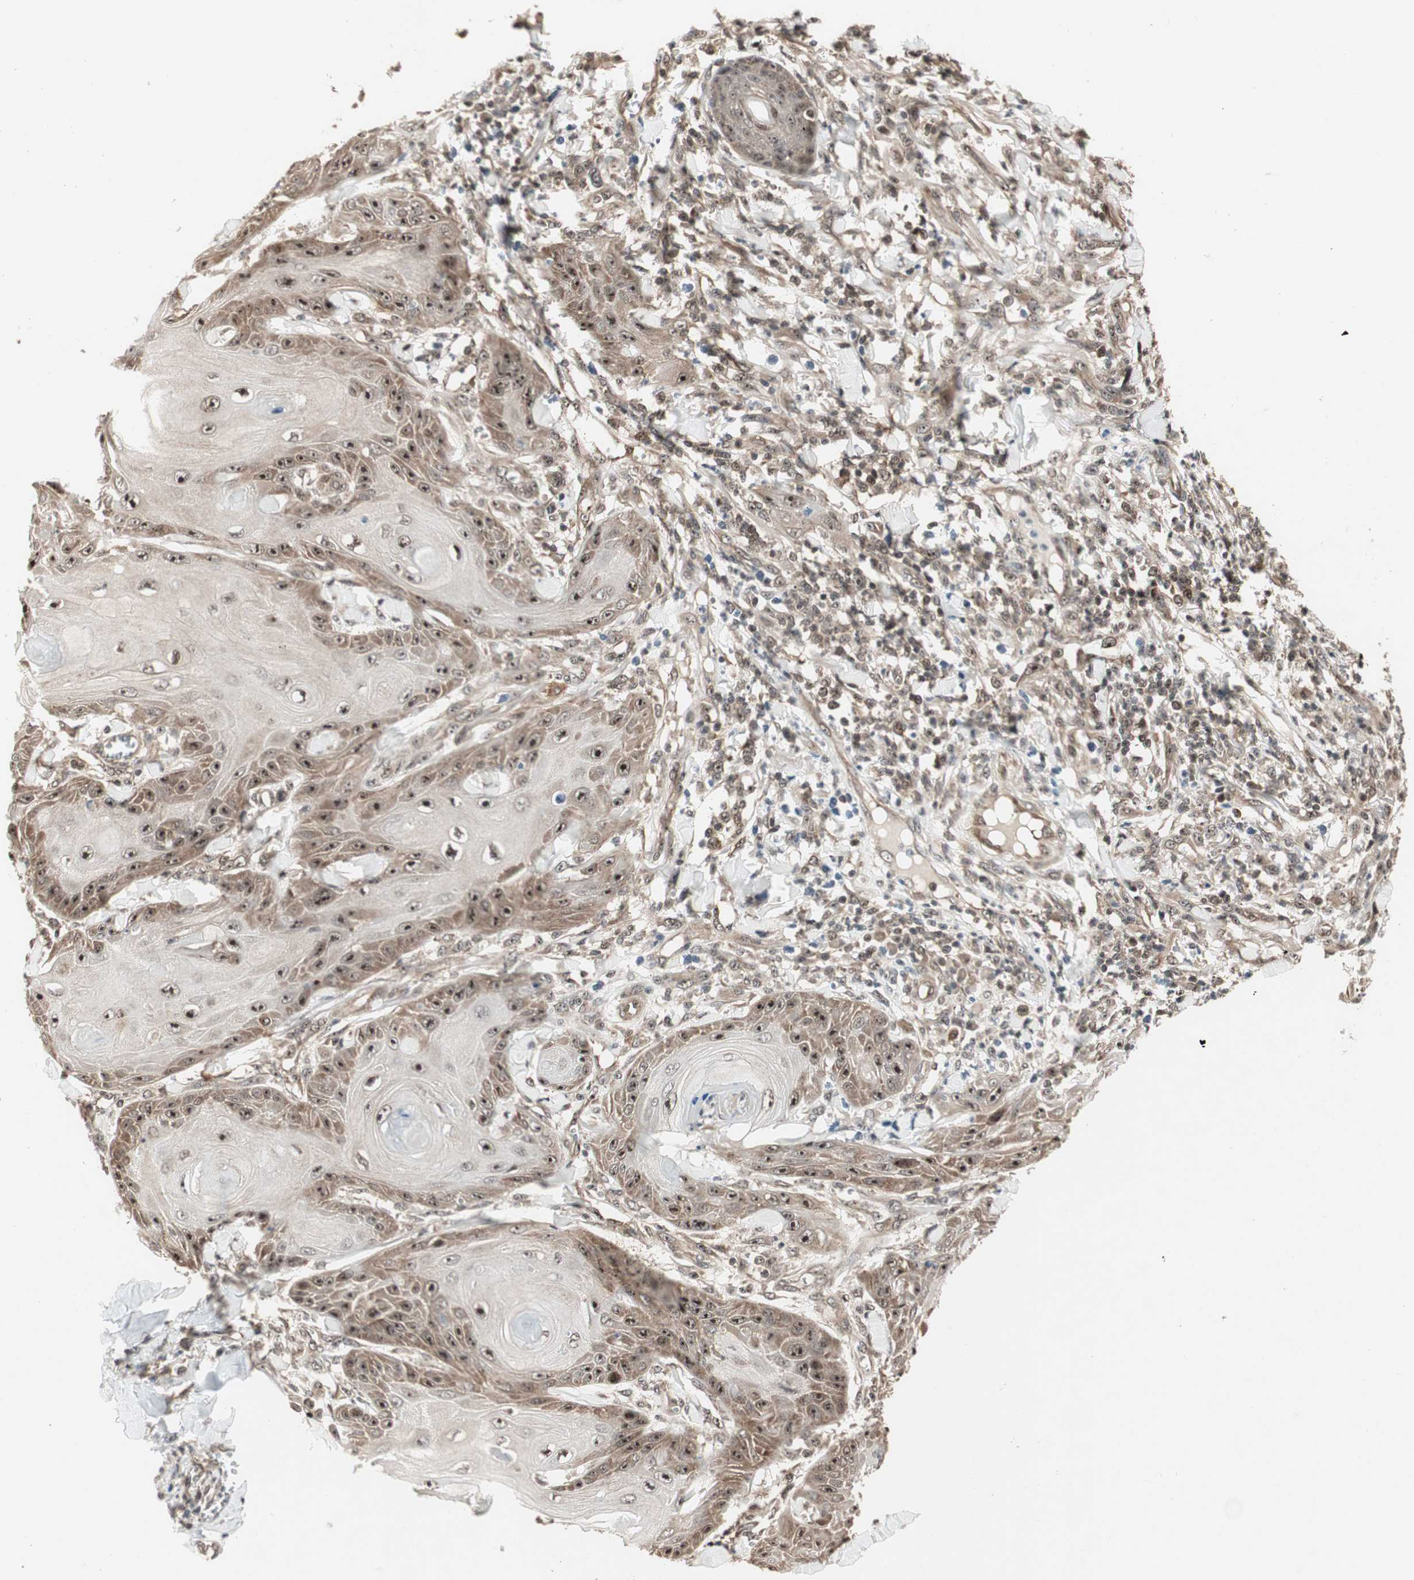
{"staining": {"intensity": "moderate", "quantity": ">75%", "location": "cytoplasmic/membranous,nuclear"}, "tissue": "skin cancer", "cell_type": "Tumor cells", "image_type": "cancer", "snomed": [{"axis": "morphology", "description": "Squamous cell carcinoma, NOS"}, {"axis": "topography", "description": "Skin"}], "caption": "Immunohistochemical staining of human squamous cell carcinoma (skin) shows moderate cytoplasmic/membranous and nuclear protein staining in approximately >75% of tumor cells.", "gene": "CSNK2B", "patient": {"sex": "female", "age": 78}}